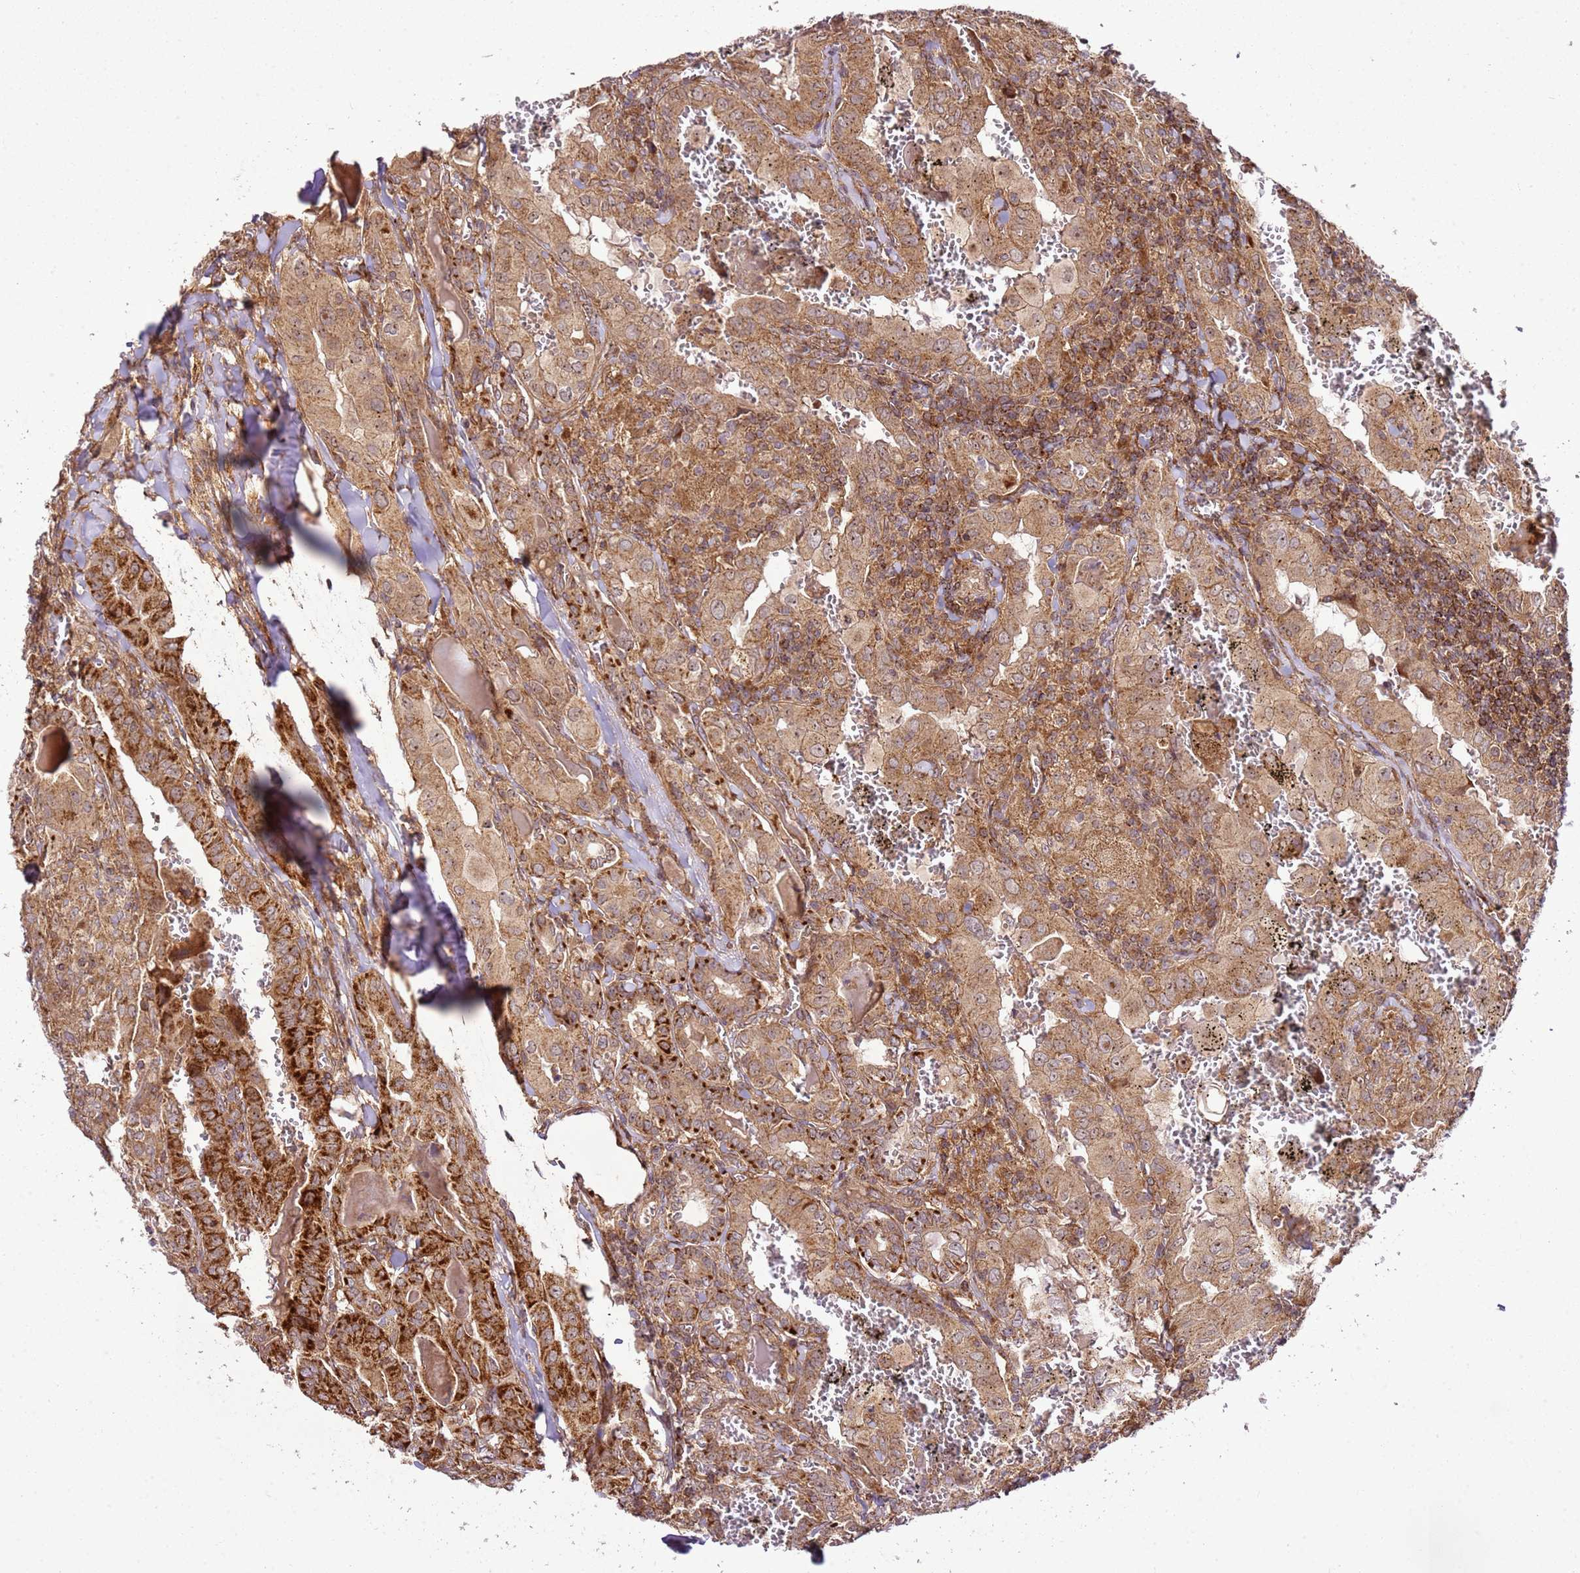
{"staining": {"intensity": "strong", "quantity": ">75%", "location": "cytoplasmic/membranous"}, "tissue": "thyroid cancer", "cell_type": "Tumor cells", "image_type": "cancer", "snomed": [{"axis": "morphology", "description": "Papillary adenocarcinoma, NOS"}, {"axis": "topography", "description": "Thyroid gland"}], "caption": "Protein staining of thyroid cancer (papillary adenocarcinoma) tissue displays strong cytoplasmic/membranous staining in about >75% of tumor cells. (brown staining indicates protein expression, while blue staining denotes nuclei).", "gene": "RASA3", "patient": {"sex": "female", "age": 72}}